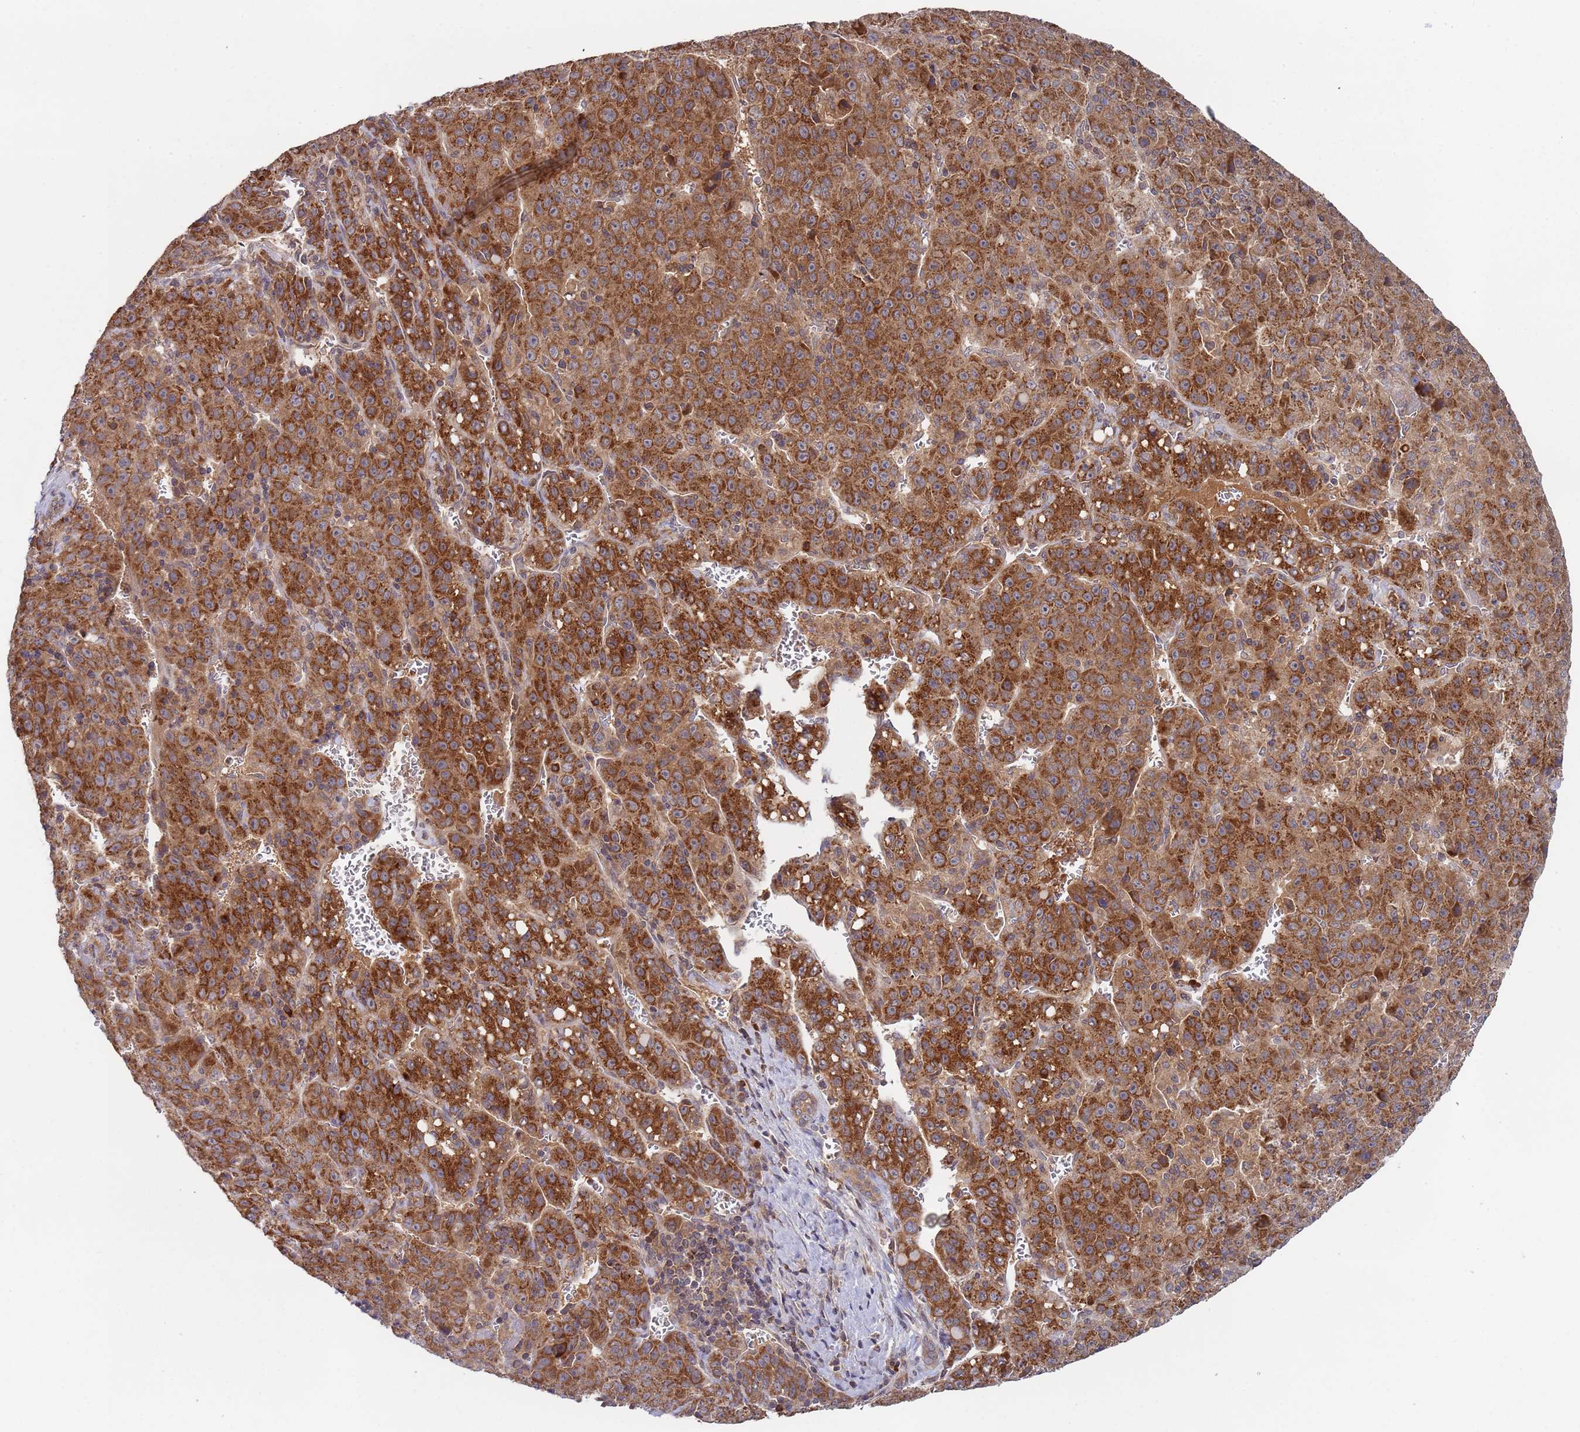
{"staining": {"intensity": "strong", "quantity": ">75%", "location": "cytoplasmic/membranous"}, "tissue": "liver cancer", "cell_type": "Tumor cells", "image_type": "cancer", "snomed": [{"axis": "morphology", "description": "Carcinoma, Hepatocellular, NOS"}, {"axis": "topography", "description": "Liver"}], "caption": "Human hepatocellular carcinoma (liver) stained with a protein marker demonstrates strong staining in tumor cells.", "gene": "OR5A2", "patient": {"sex": "female", "age": 53}}